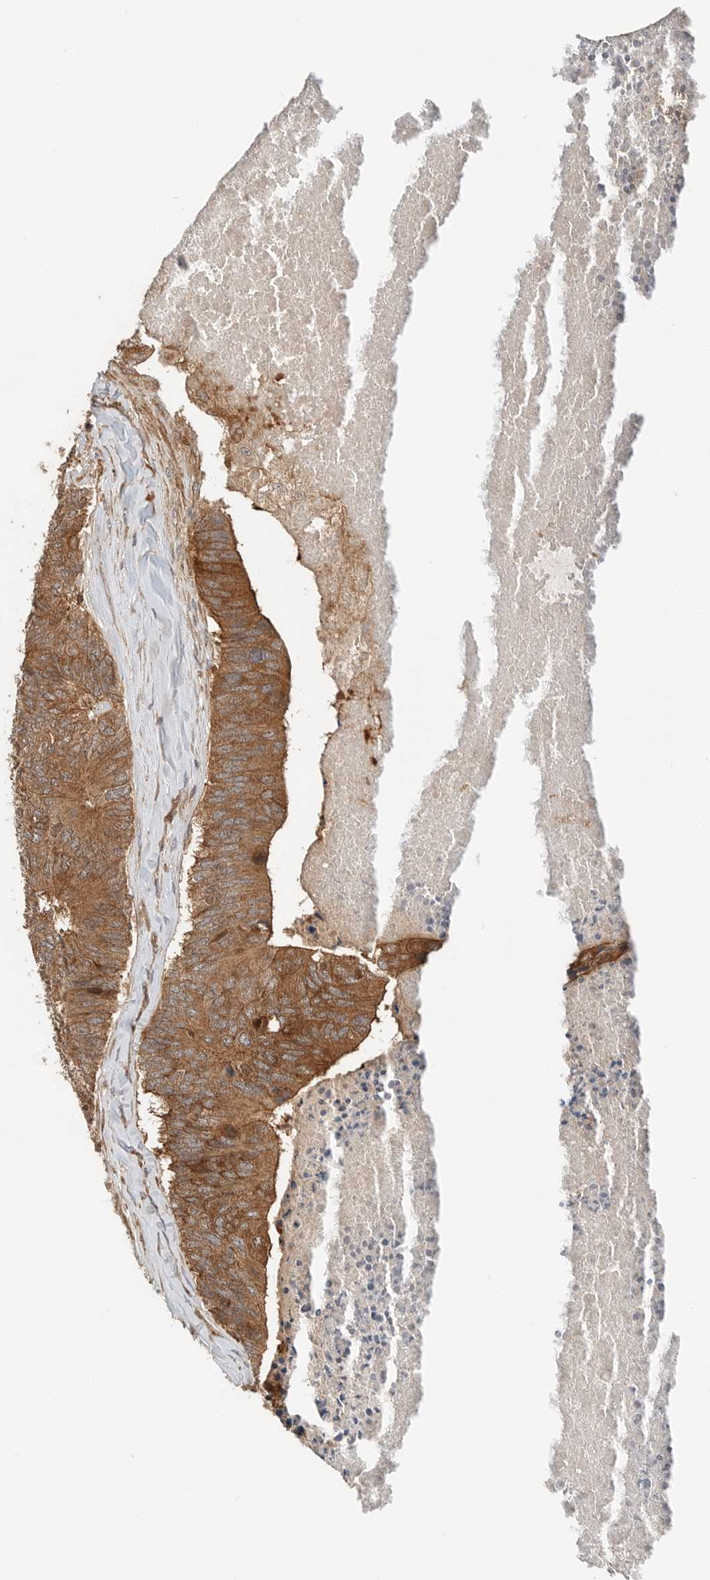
{"staining": {"intensity": "moderate", "quantity": ">75%", "location": "cytoplasmic/membranous"}, "tissue": "colorectal cancer", "cell_type": "Tumor cells", "image_type": "cancer", "snomed": [{"axis": "morphology", "description": "Adenocarcinoma, NOS"}, {"axis": "topography", "description": "Colon"}], "caption": "This image shows IHC staining of colorectal adenocarcinoma, with medium moderate cytoplasmic/membranous positivity in about >75% of tumor cells.", "gene": "XPNPEP1", "patient": {"sex": "female", "age": 67}}